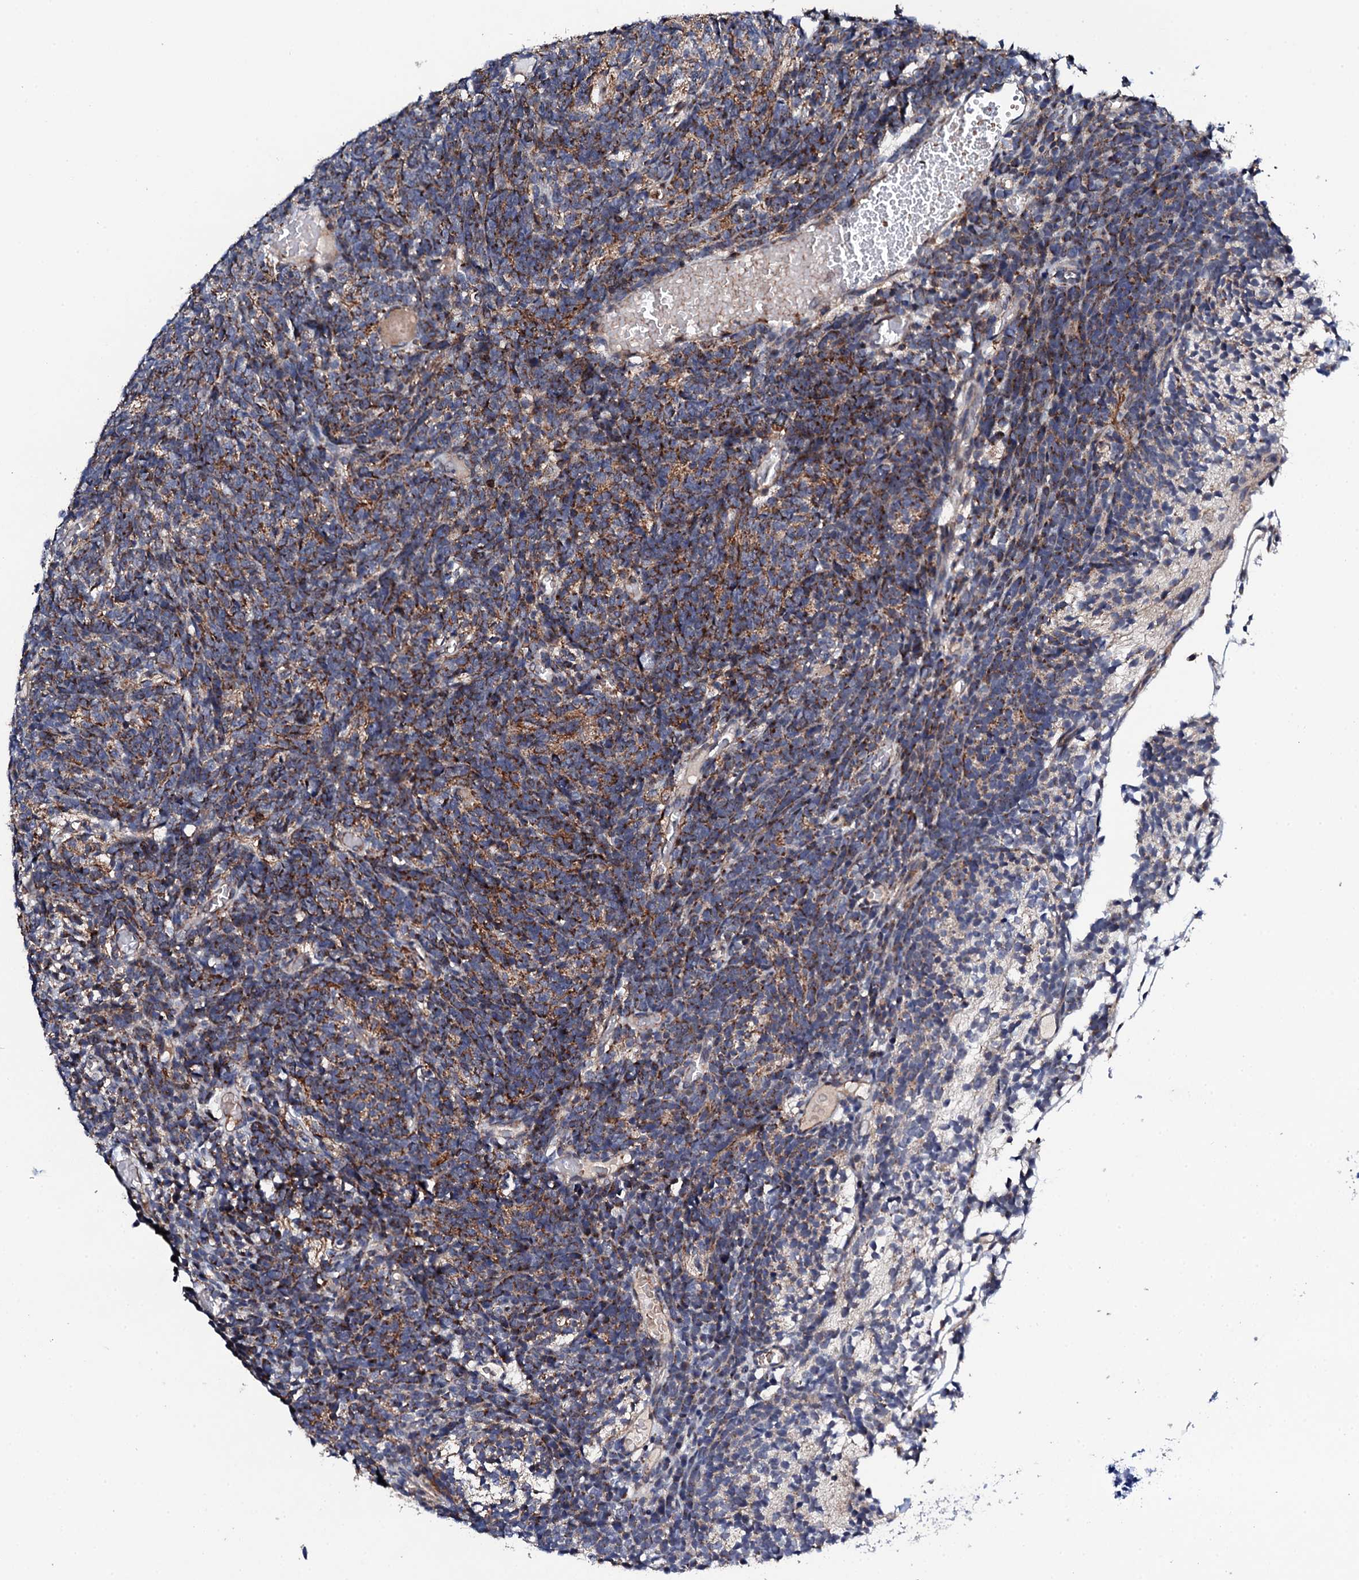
{"staining": {"intensity": "moderate", "quantity": "25%-75%", "location": "cytoplasmic/membranous"}, "tissue": "glioma", "cell_type": "Tumor cells", "image_type": "cancer", "snomed": [{"axis": "morphology", "description": "Glioma, malignant, Low grade"}, {"axis": "topography", "description": "Brain"}], "caption": "This is a histology image of immunohistochemistry (IHC) staining of glioma, which shows moderate positivity in the cytoplasmic/membranous of tumor cells.", "gene": "COG4", "patient": {"sex": "female", "age": 1}}